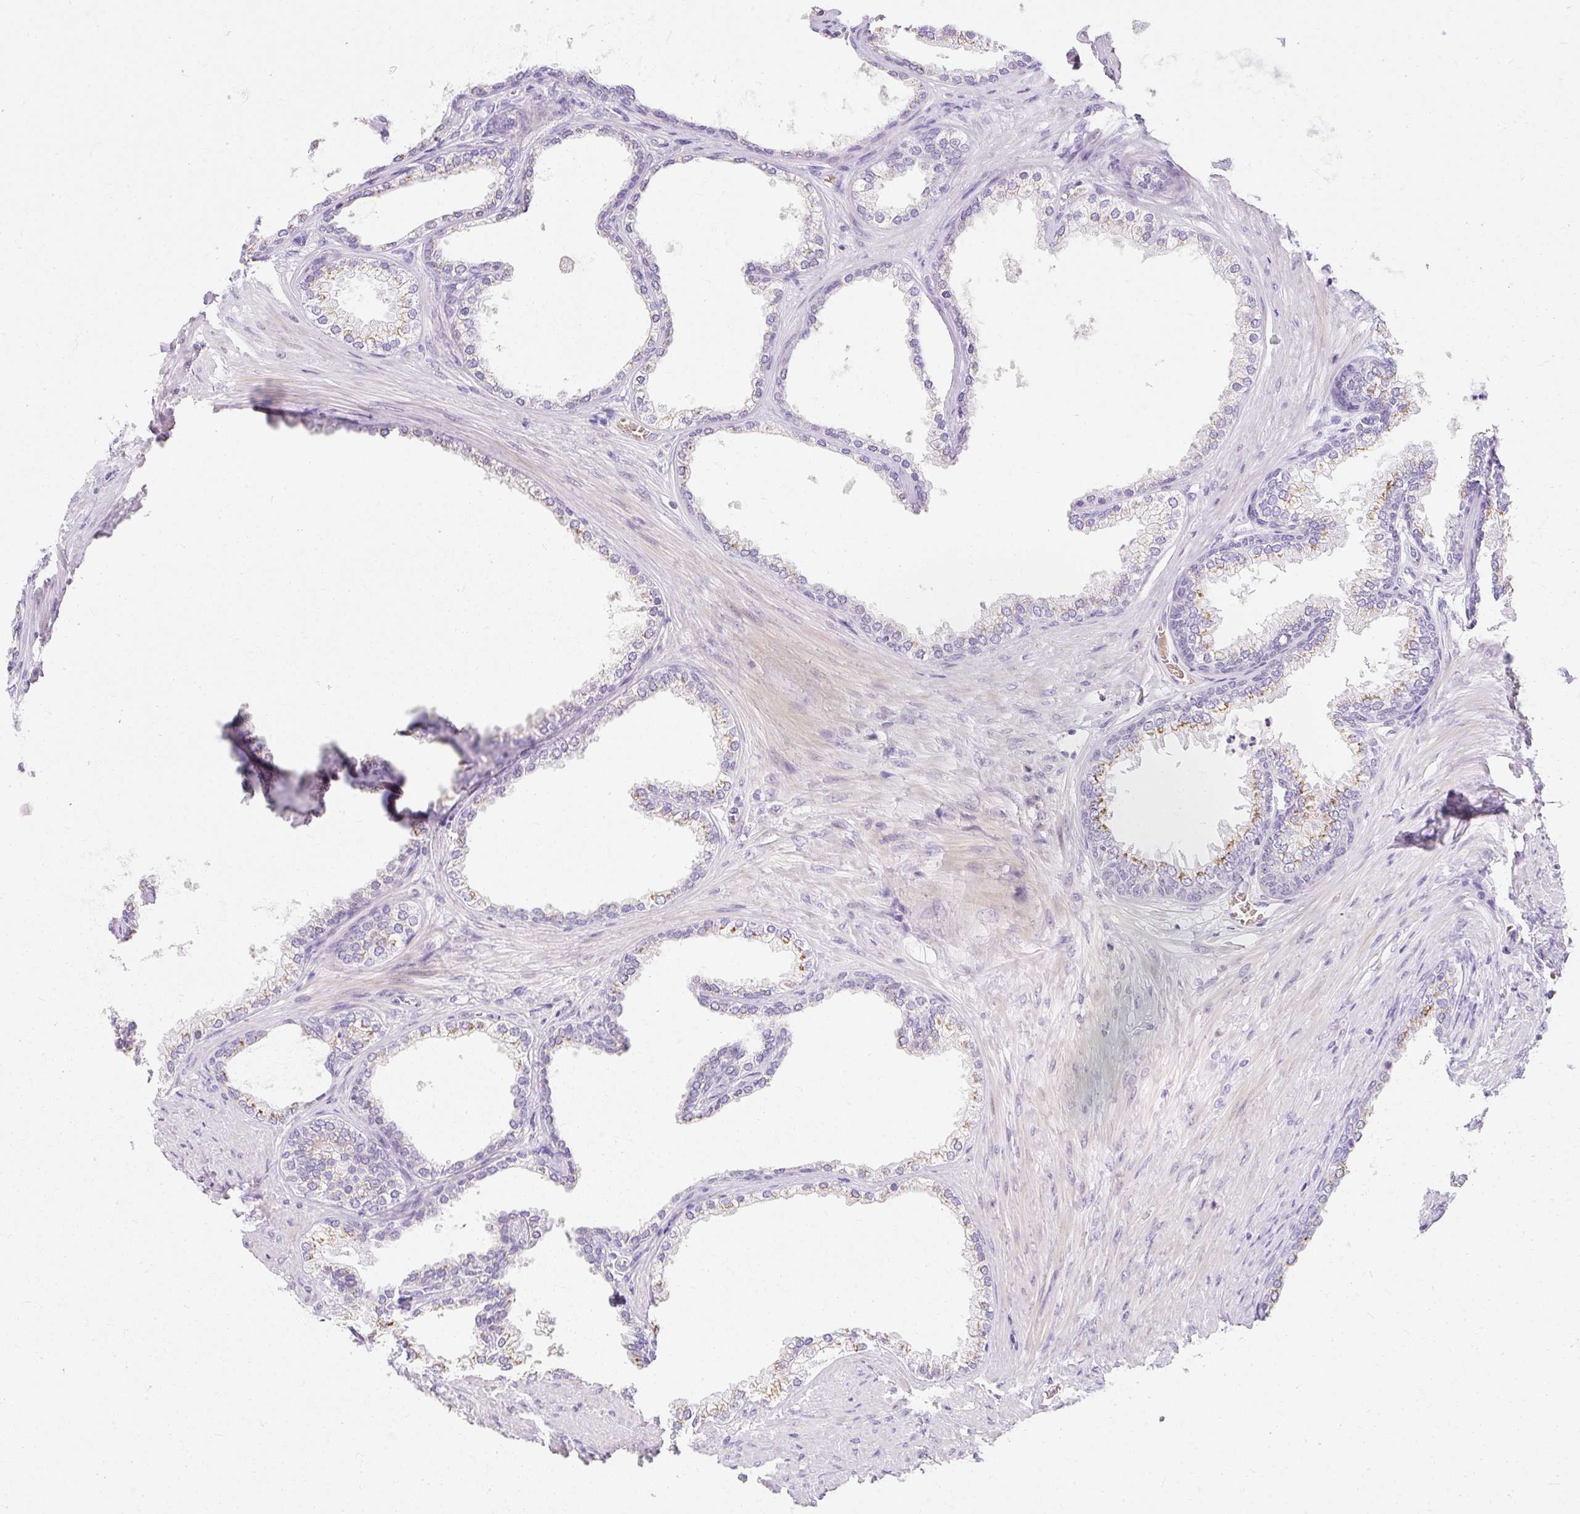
{"staining": {"intensity": "moderate", "quantity": ">75%", "location": "cytoplasmic/membranous"}, "tissue": "prostate", "cell_type": "Glandular cells", "image_type": "normal", "snomed": [{"axis": "morphology", "description": "Normal tissue, NOS"}, {"axis": "topography", "description": "Prostate"}], "caption": "Glandular cells display medium levels of moderate cytoplasmic/membranous staining in approximately >75% of cells in normal human prostate.", "gene": "DTX4", "patient": {"sex": "male", "age": 76}}